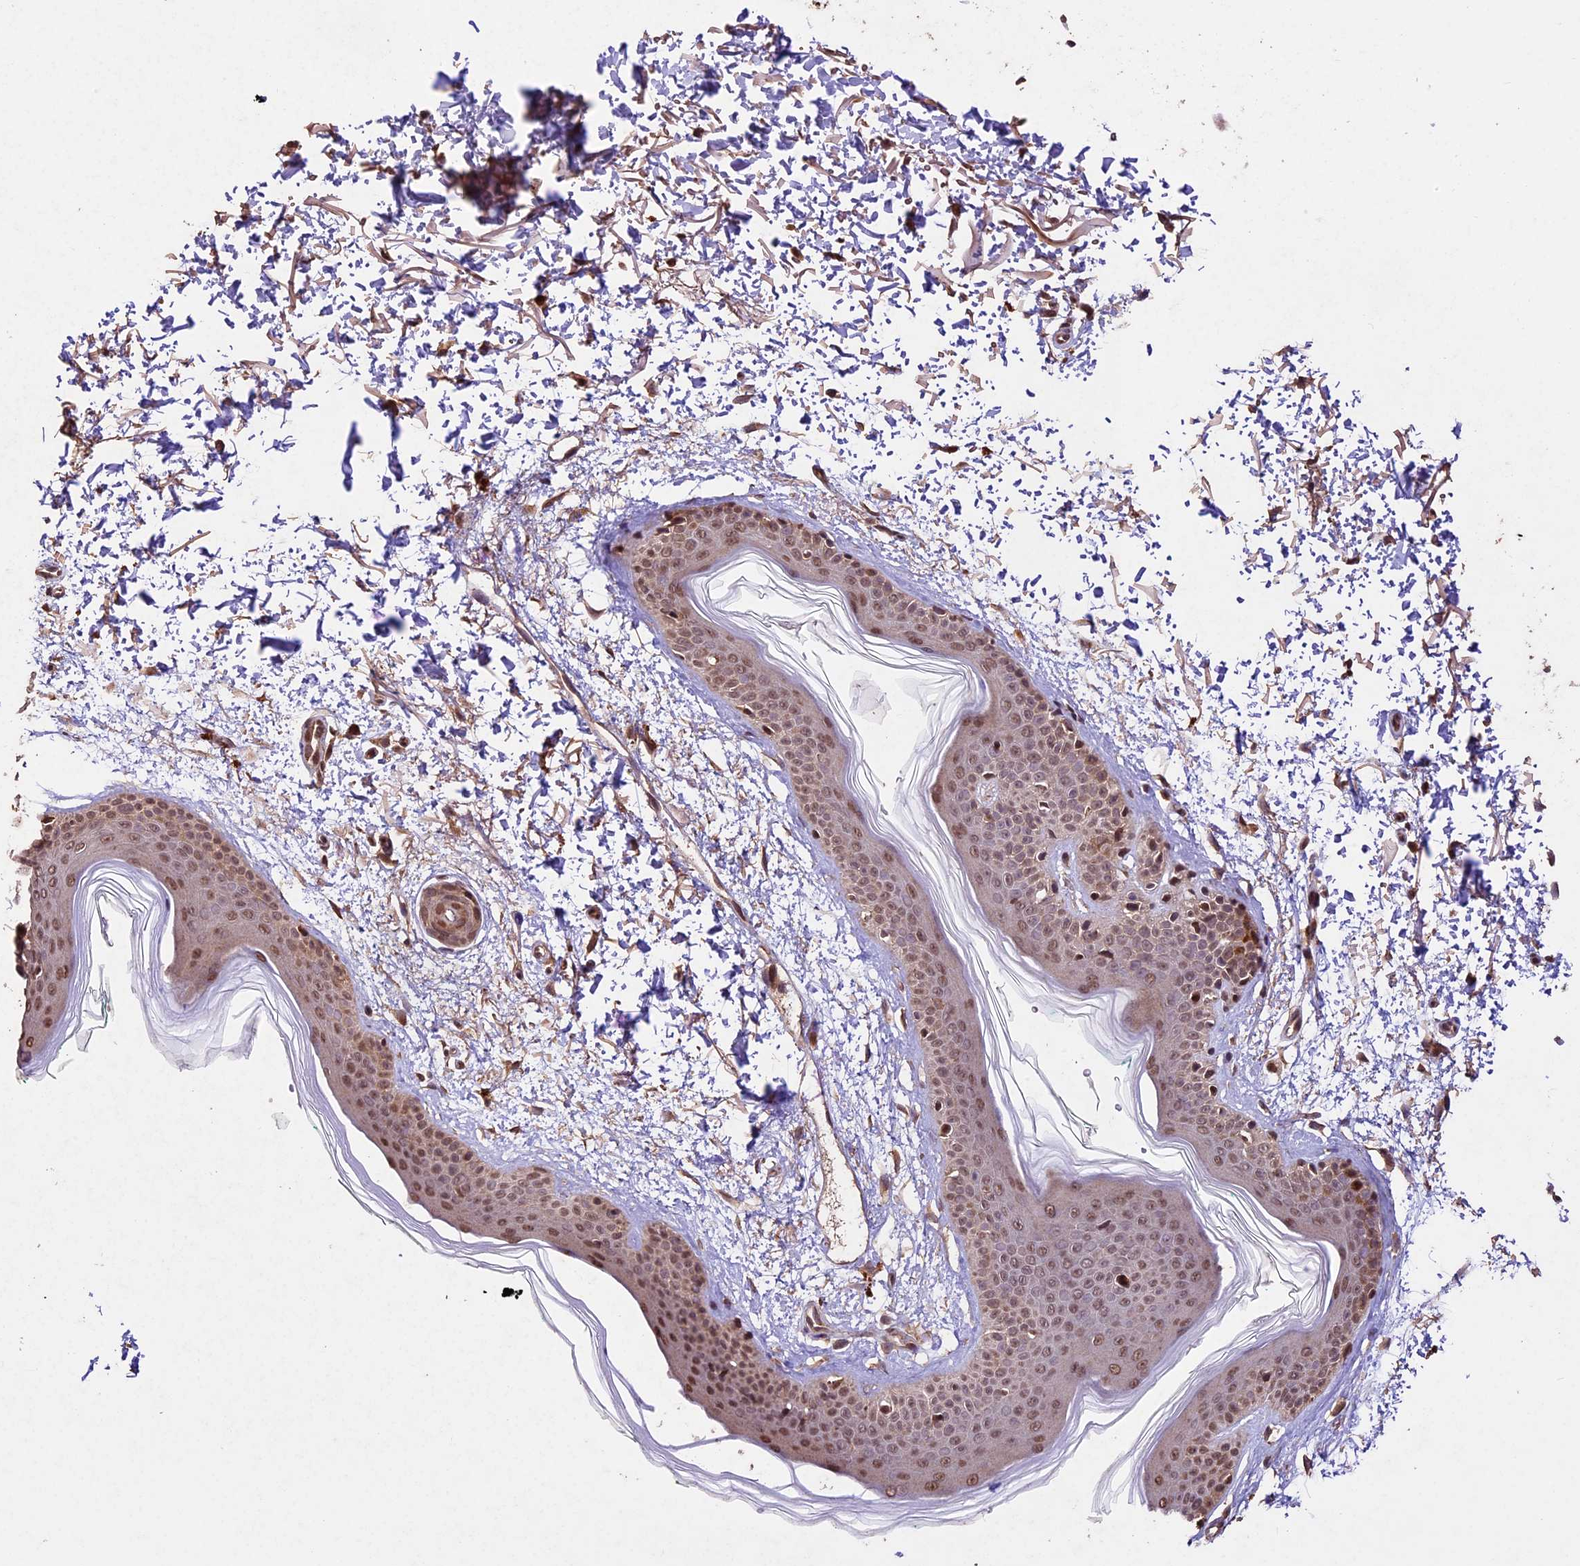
{"staining": {"intensity": "moderate", "quantity": ">75%", "location": "cytoplasmic/membranous,nuclear"}, "tissue": "skin", "cell_type": "Fibroblasts", "image_type": "normal", "snomed": [{"axis": "morphology", "description": "Normal tissue, NOS"}, {"axis": "topography", "description": "Skin"}], "caption": "An immunohistochemistry photomicrograph of unremarkable tissue is shown. Protein staining in brown highlights moderate cytoplasmic/membranous,nuclear positivity in skin within fibroblasts.", "gene": "CDKN2AIP", "patient": {"sex": "male", "age": 66}}